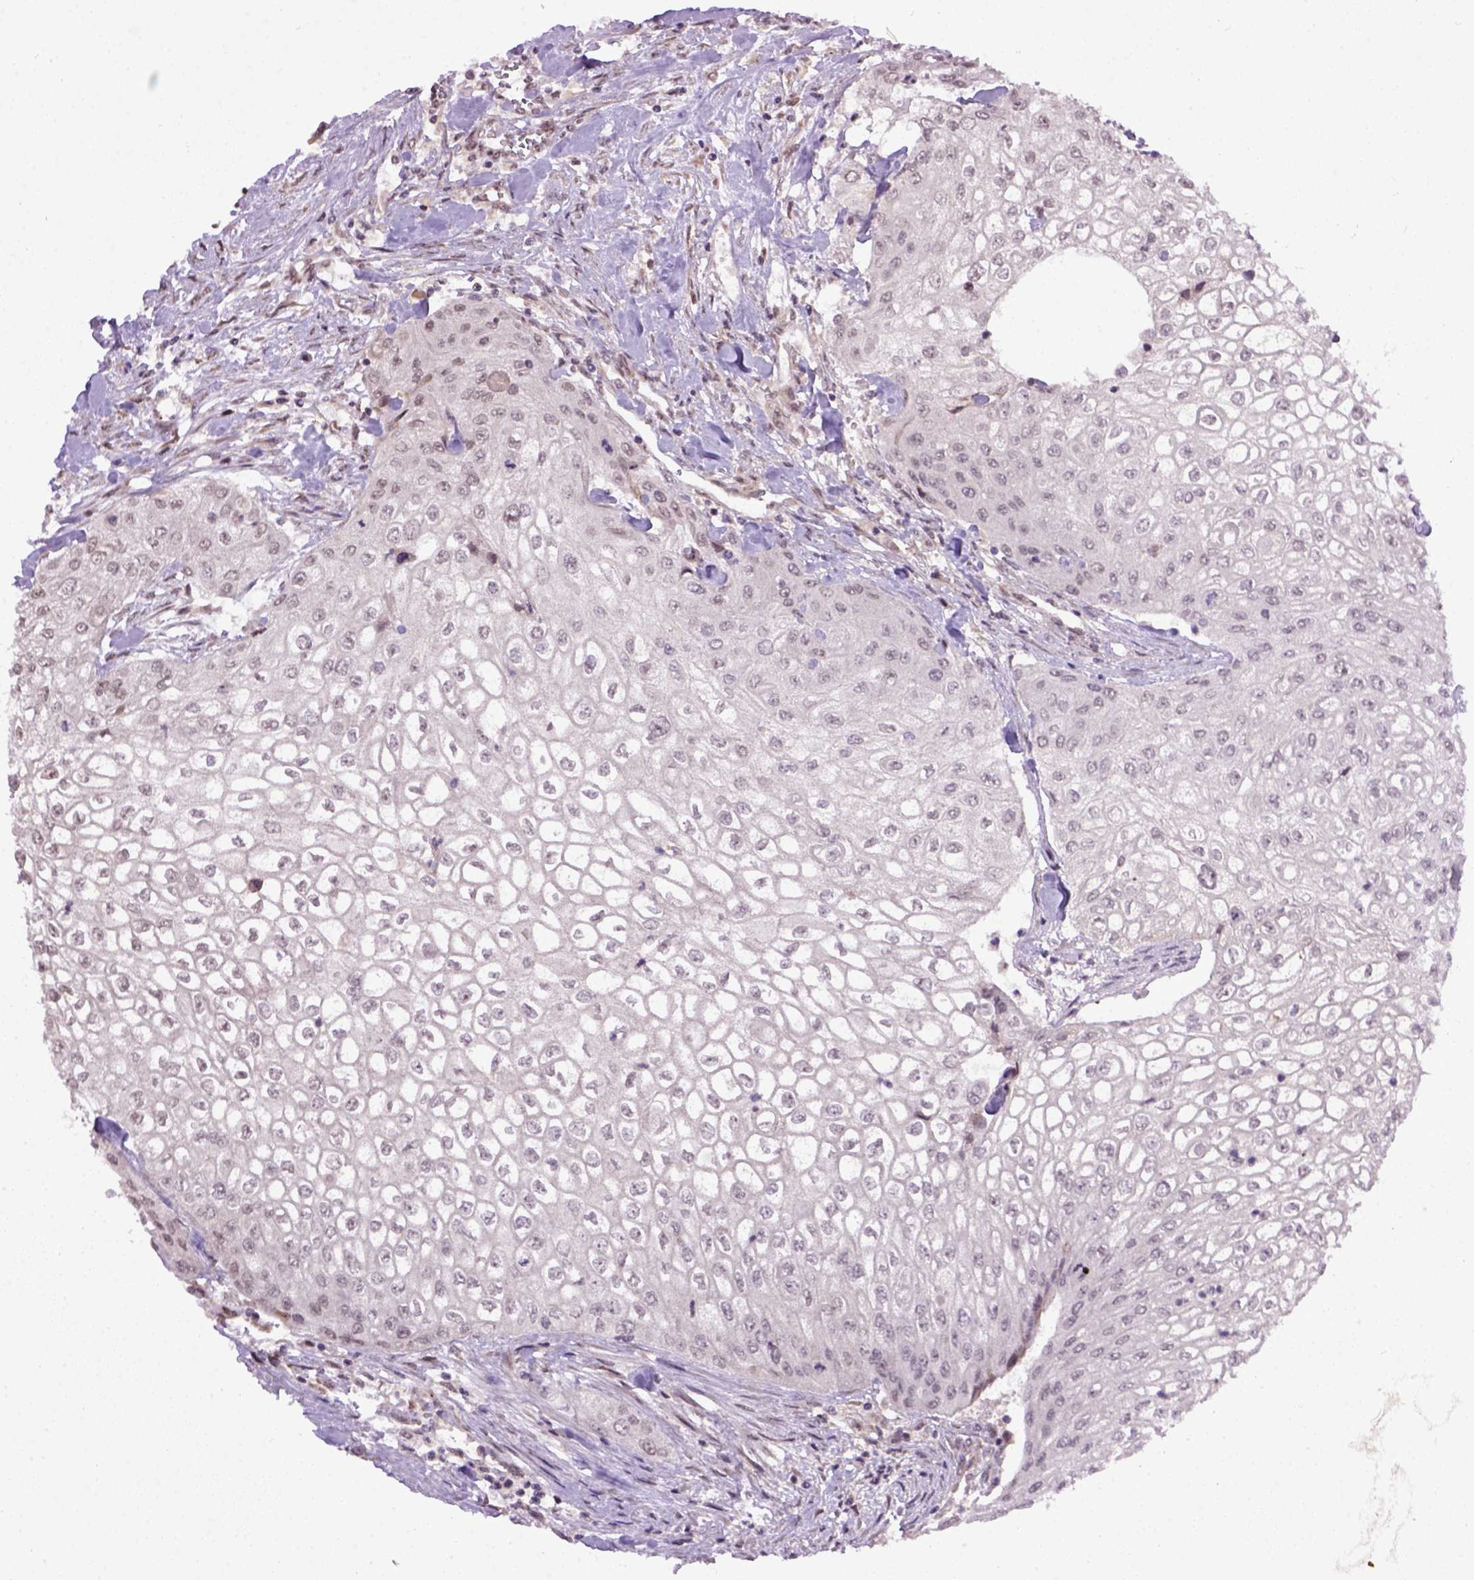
{"staining": {"intensity": "negative", "quantity": "none", "location": "none"}, "tissue": "urothelial cancer", "cell_type": "Tumor cells", "image_type": "cancer", "snomed": [{"axis": "morphology", "description": "Urothelial carcinoma, High grade"}, {"axis": "topography", "description": "Urinary bladder"}], "caption": "The immunohistochemistry (IHC) image has no significant positivity in tumor cells of urothelial cancer tissue.", "gene": "RAB43", "patient": {"sex": "male", "age": 62}}